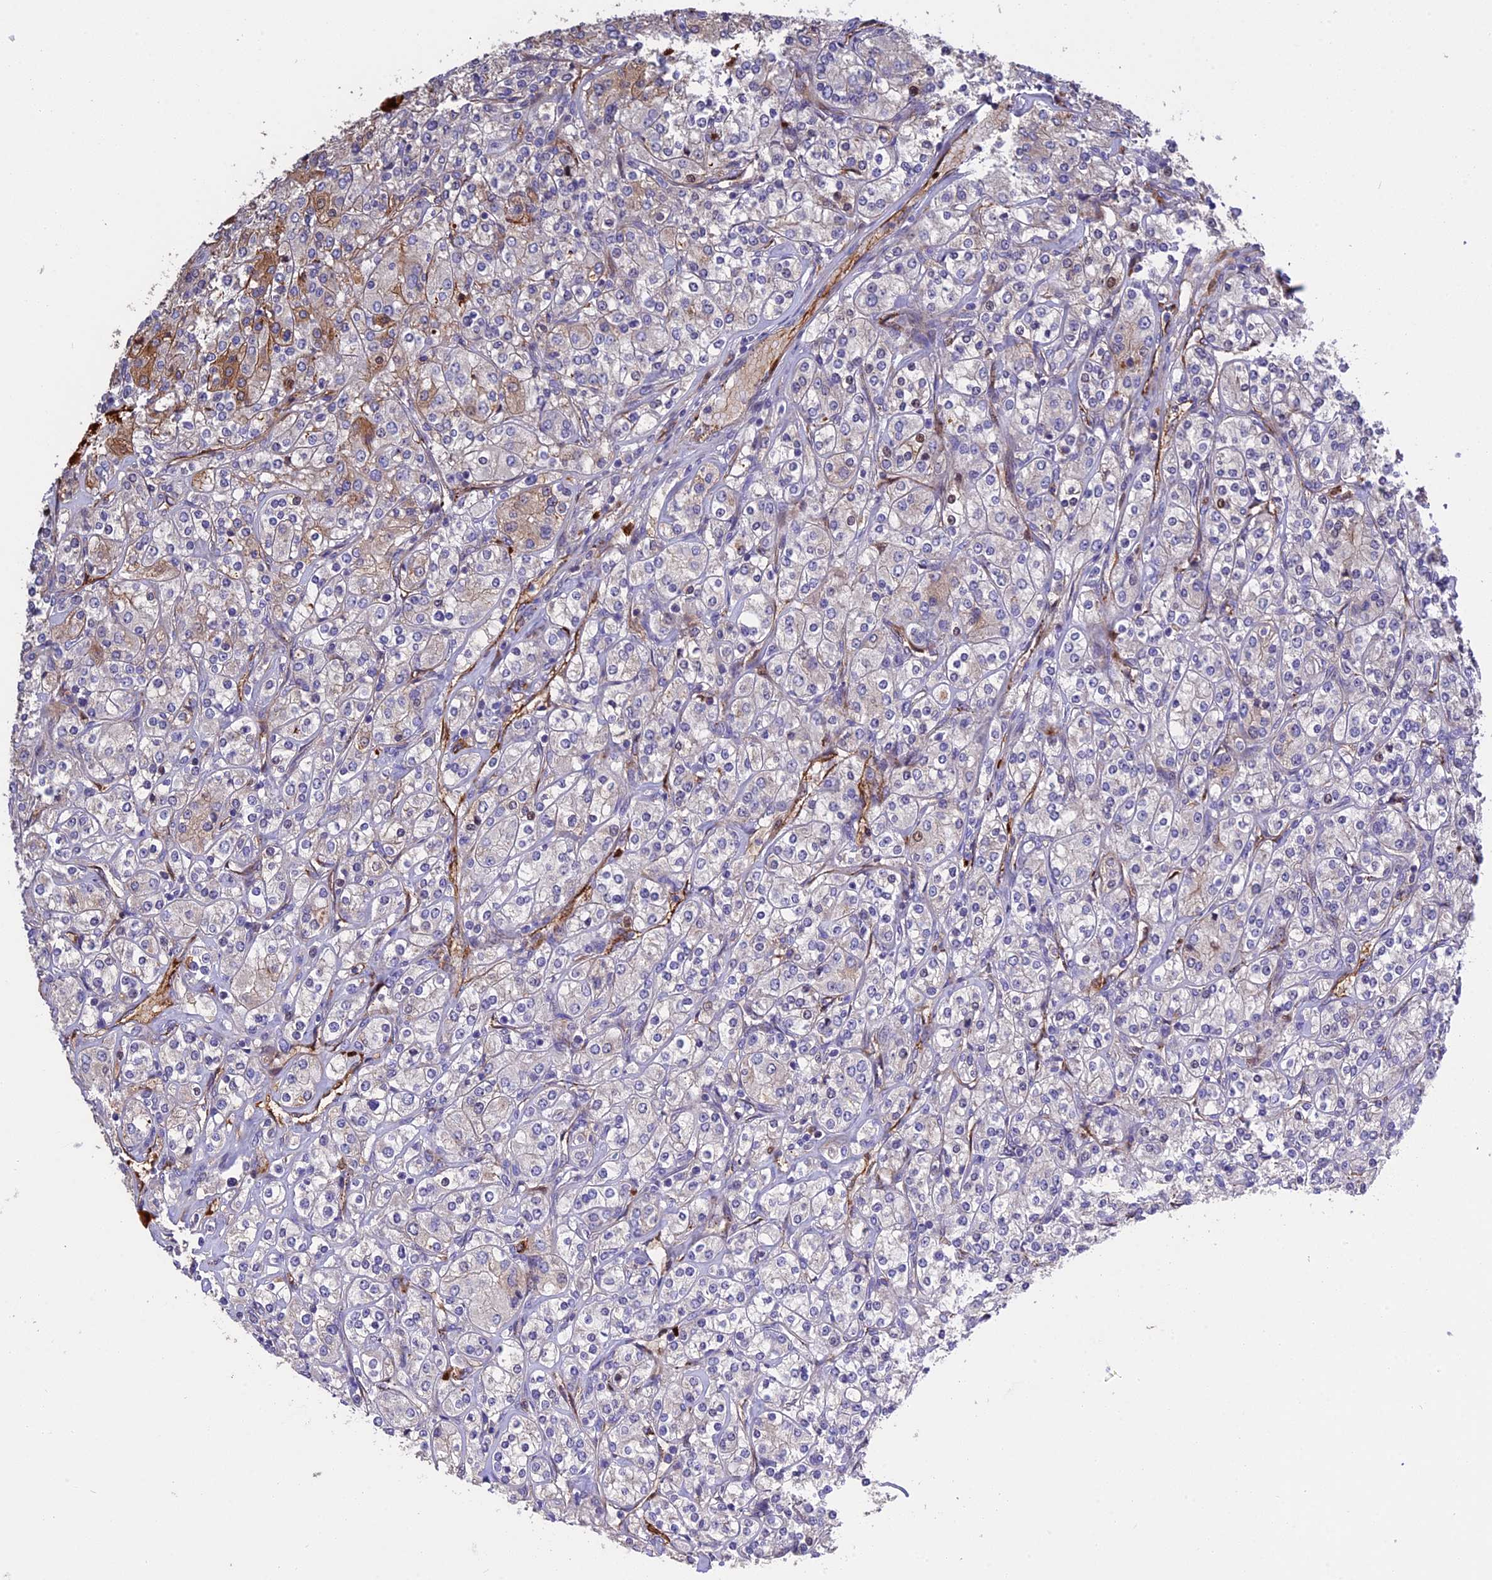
{"staining": {"intensity": "negative", "quantity": "none", "location": "none"}, "tissue": "renal cancer", "cell_type": "Tumor cells", "image_type": "cancer", "snomed": [{"axis": "morphology", "description": "Adenocarcinoma, NOS"}, {"axis": "topography", "description": "Kidney"}], "caption": "A high-resolution histopathology image shows immunohistochemistry staining of renal cancer, which reveals no significant expression in tumor cells.", "gene": "MFSD2A", "patient": {"sex": "male", "age": 77}}